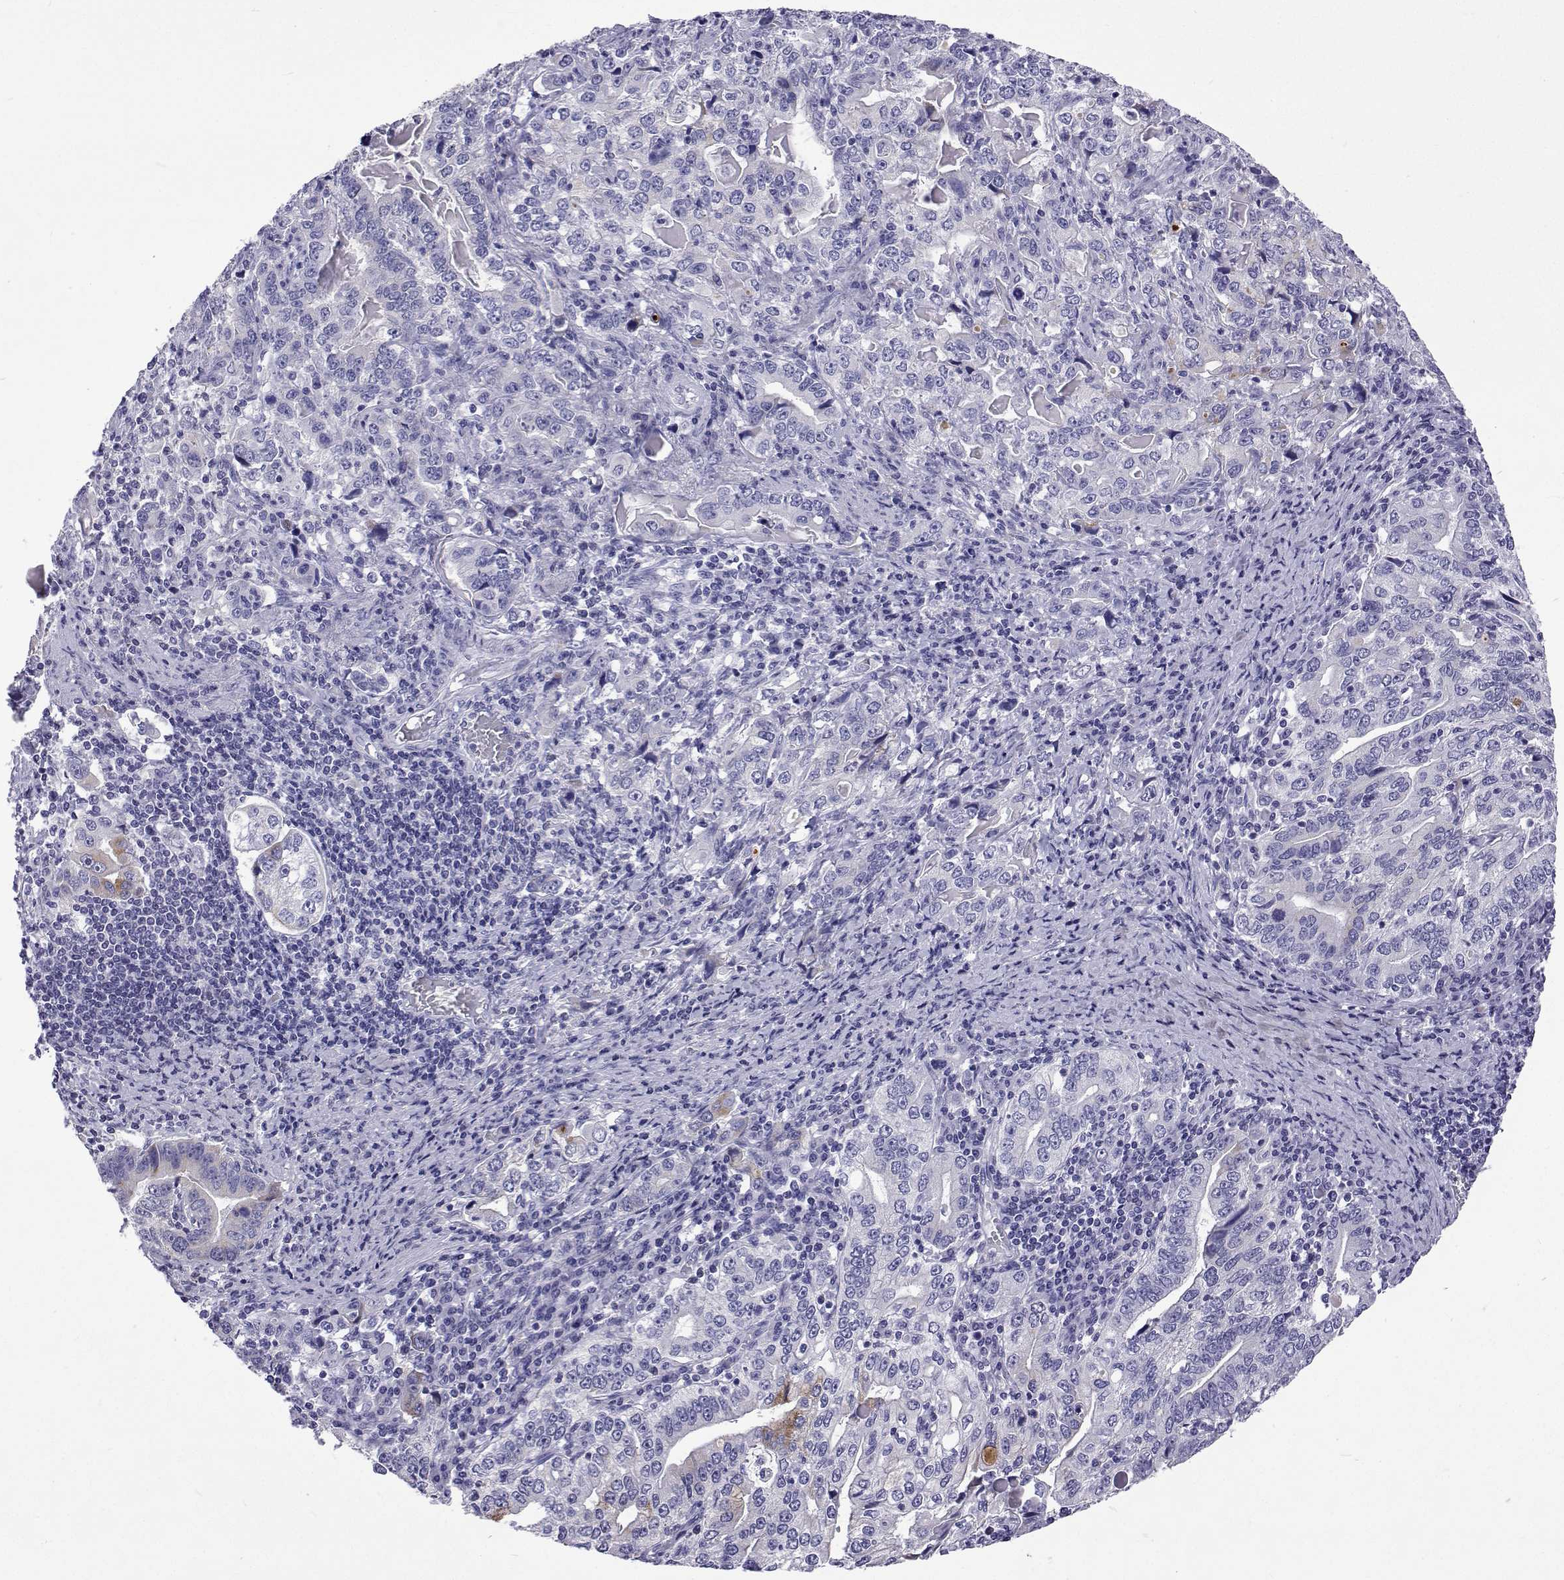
{"staining": {"intensity": "negative", "quantity": "none", "location": "none"}, "tissue": "stomach cancer", "cell_type": "Tumor cells", "image_type": "cancer", "snomed": [{"axis": "morphology", "description": "Adenocarcinoma, NOS"}, {"axis": "topography", "description": "Stomach, lower"}], "caption": "DAB immunohistochemical staining of adenocarcinoma (stomach) demonstrates no significant expression in tumor cells.", "gene": "UMODL1", "patient": {"sex": "female", "age": 72}}